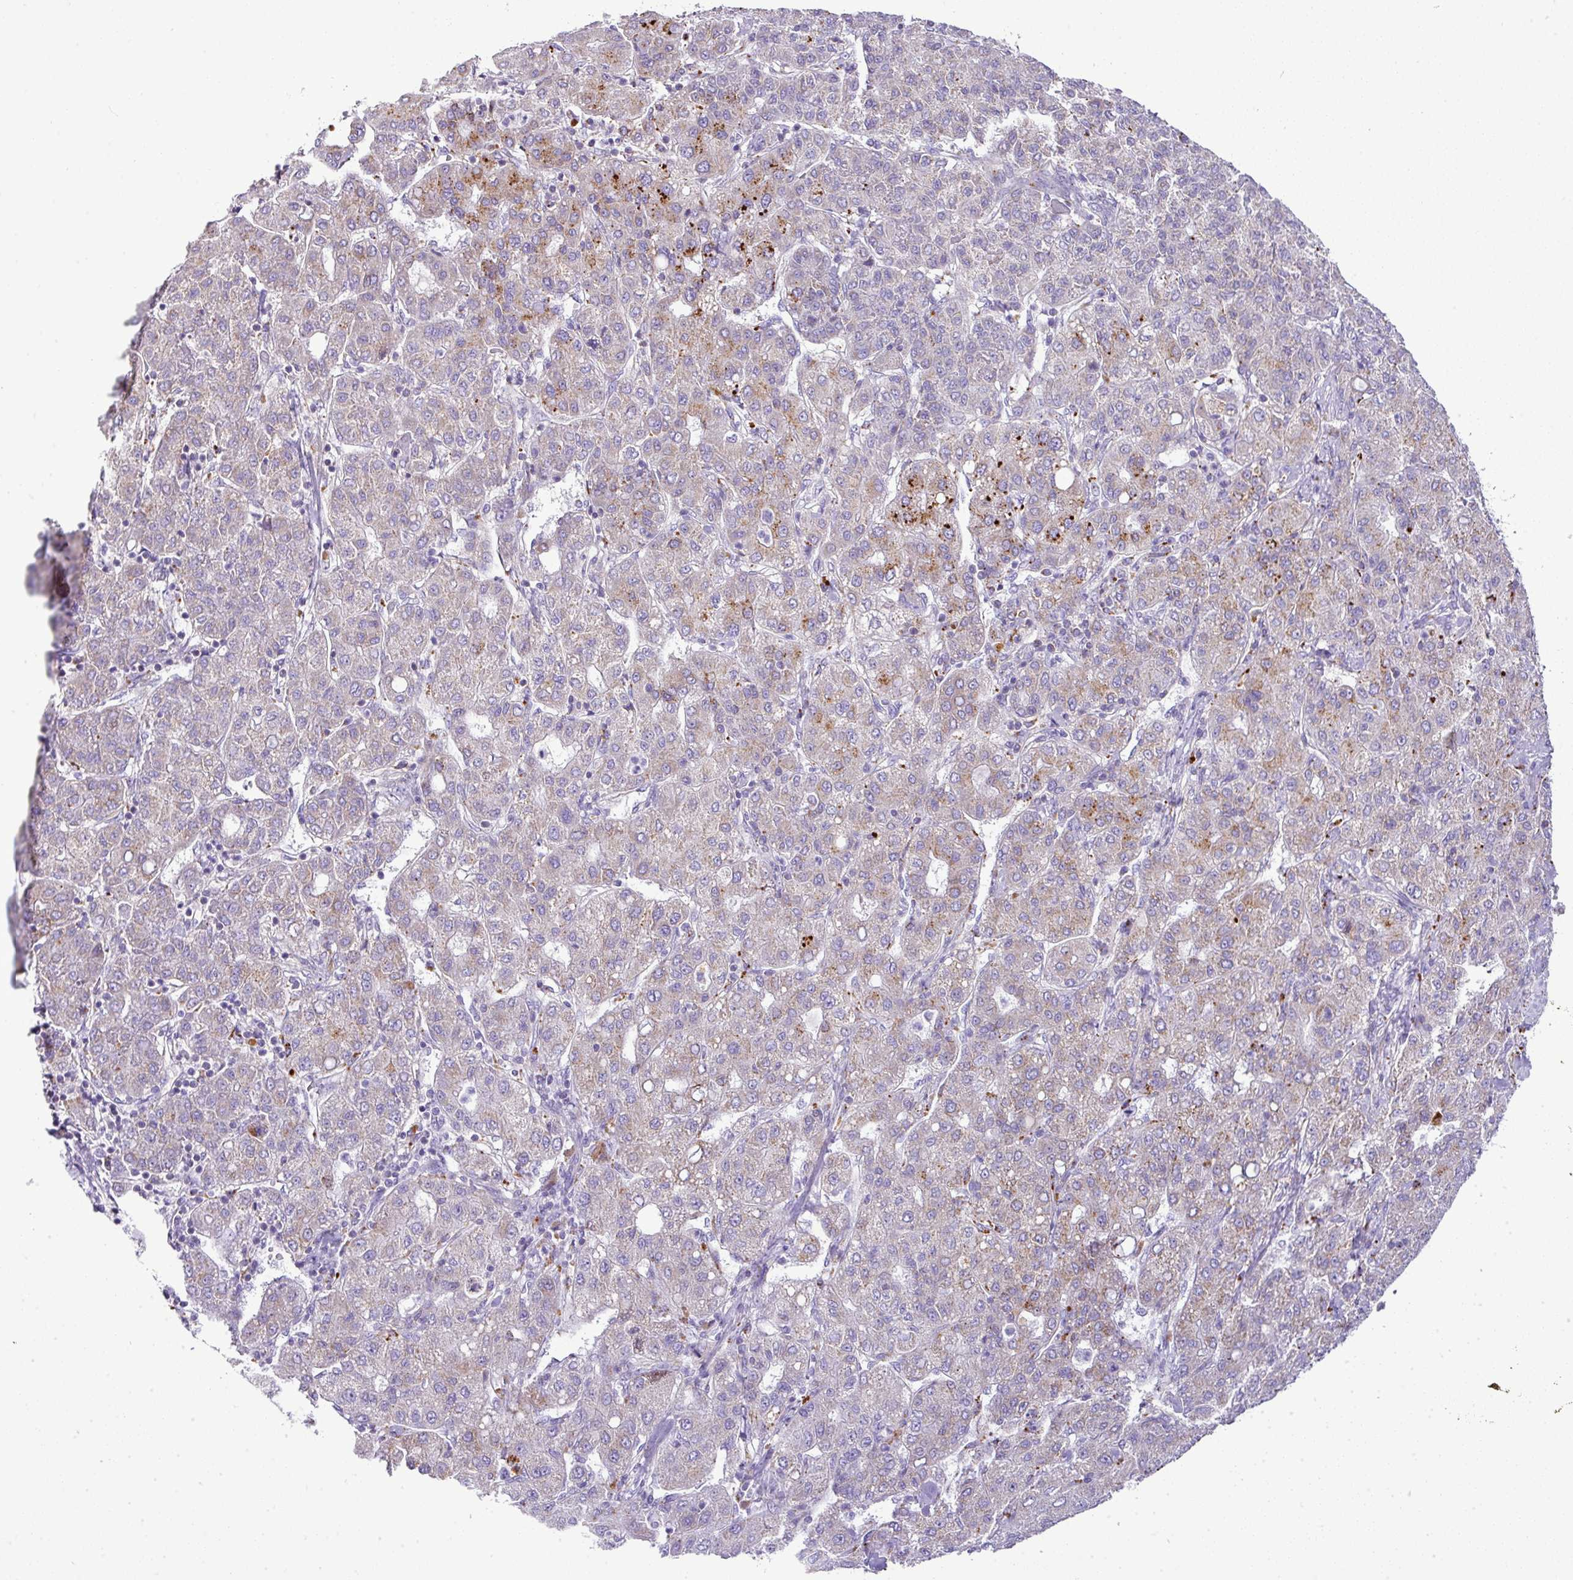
{"staining": {"intensity": "moderate", "quantity": "<25%", "location": "cytoplasmic/membranous"}, "tissue": "liver cancer", "cell_type": "Tumor cells", "image_type": "cancer", "snomed": [{"axis": "morphology", "description": "Carcinoma, Hepatocellular, NOS"}, {"axis": "topography", "description": "Liver"}], "caption": "Liver hepatocellular carcinoma stained for a protein shows moderate cytoplasmic/membranous positivity in tumor cells.", "gene": "PGAP4", "patient": {"sex": "male", "age": 65}}